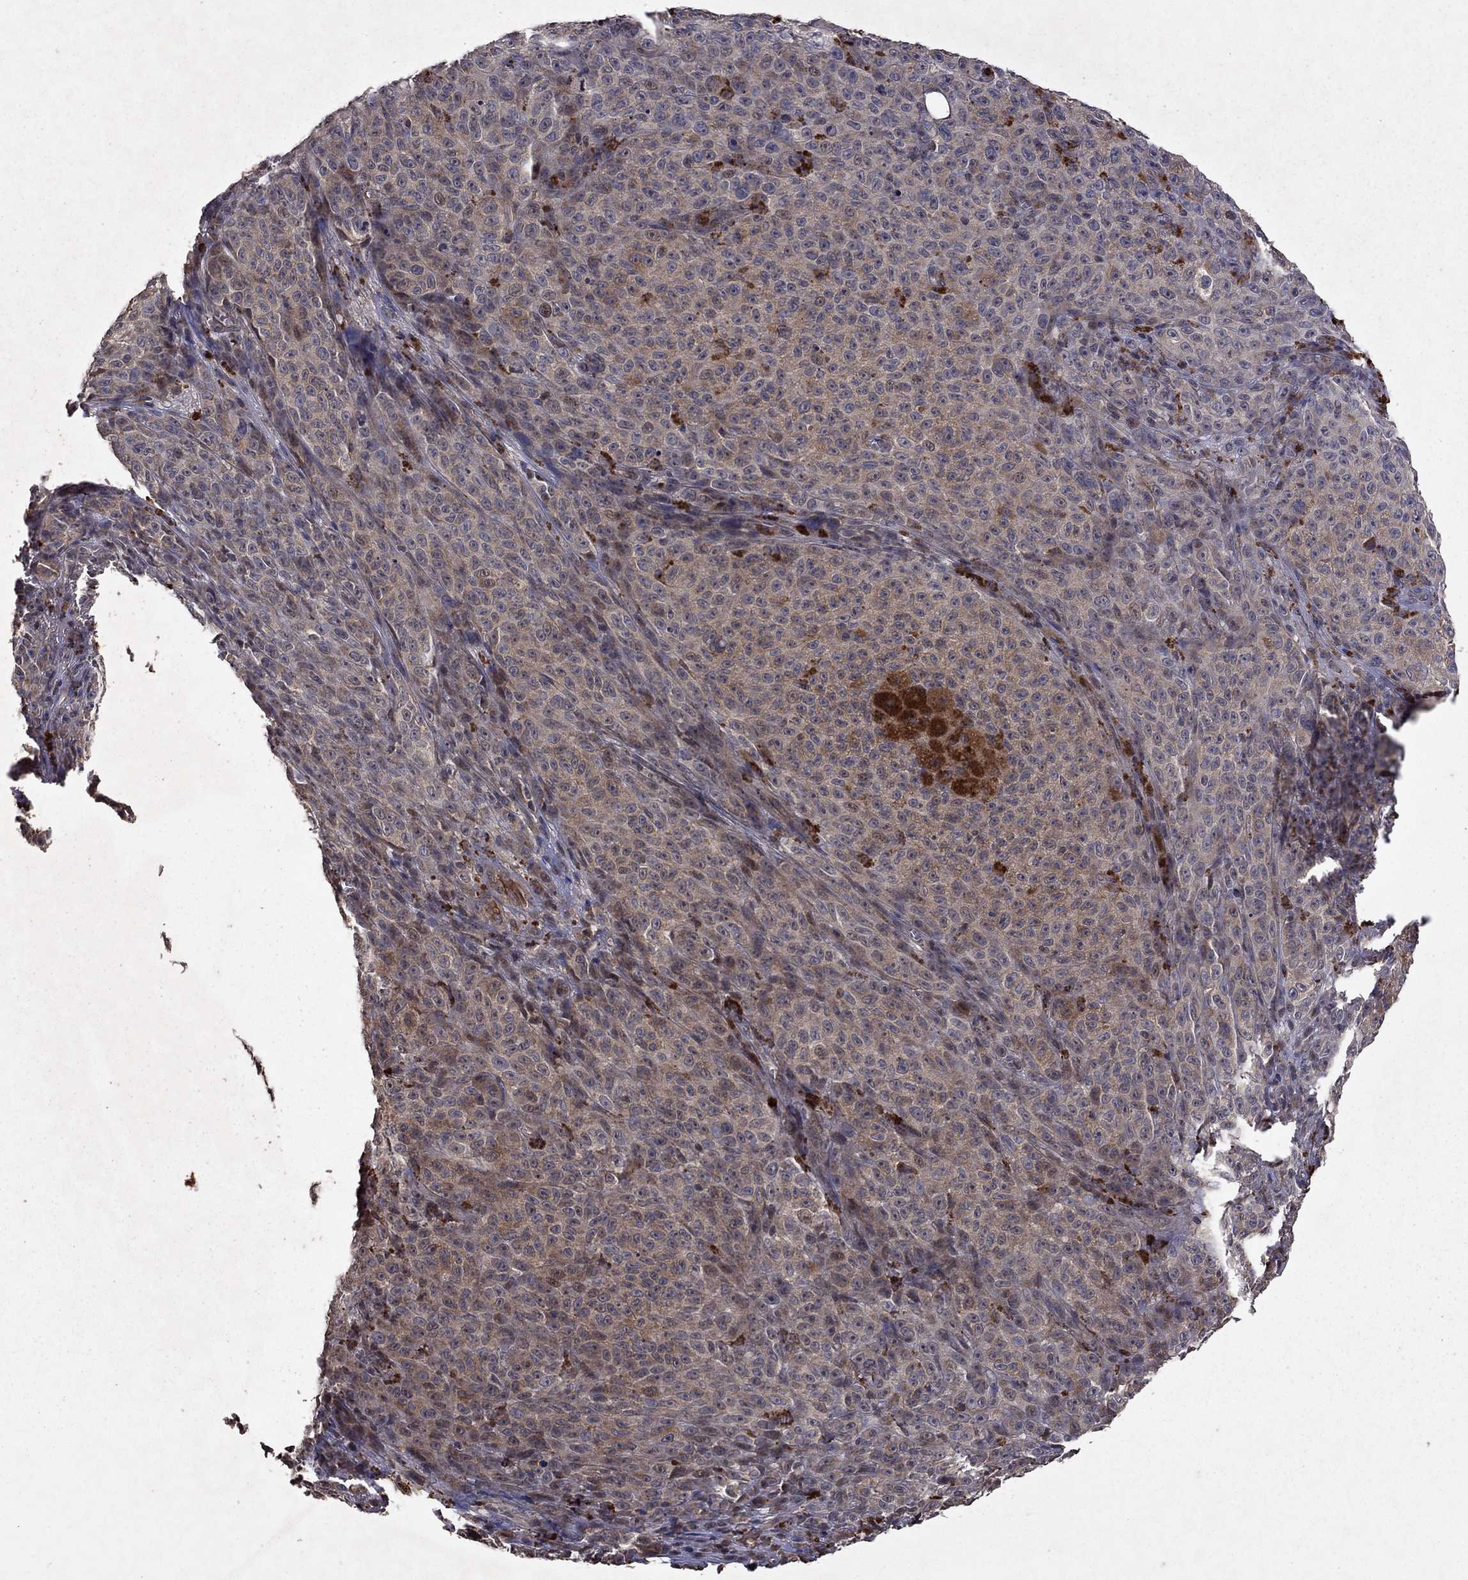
{"staining": {"intensity": "weak", "quantity": "25%-75%", "location": "cytoplasmic/membranous"}, "tissue": "melanoma", "cell_type": "Tumor cells", "image_type": "cancer", "snomed": [{"axis": "morphology", "description": "Malignant melanoma, NOS"}, {"axis": "topography", "description": "Skin"}], "caption": "Immunohistochemical staining of malignant melanoma shows low levels of weak cytoplasmic/membranous protein positivity in approximately 25%-75% of tumor cells.", "gene": "NLGN1", "patient": {"sex": "female", "age": 82}}